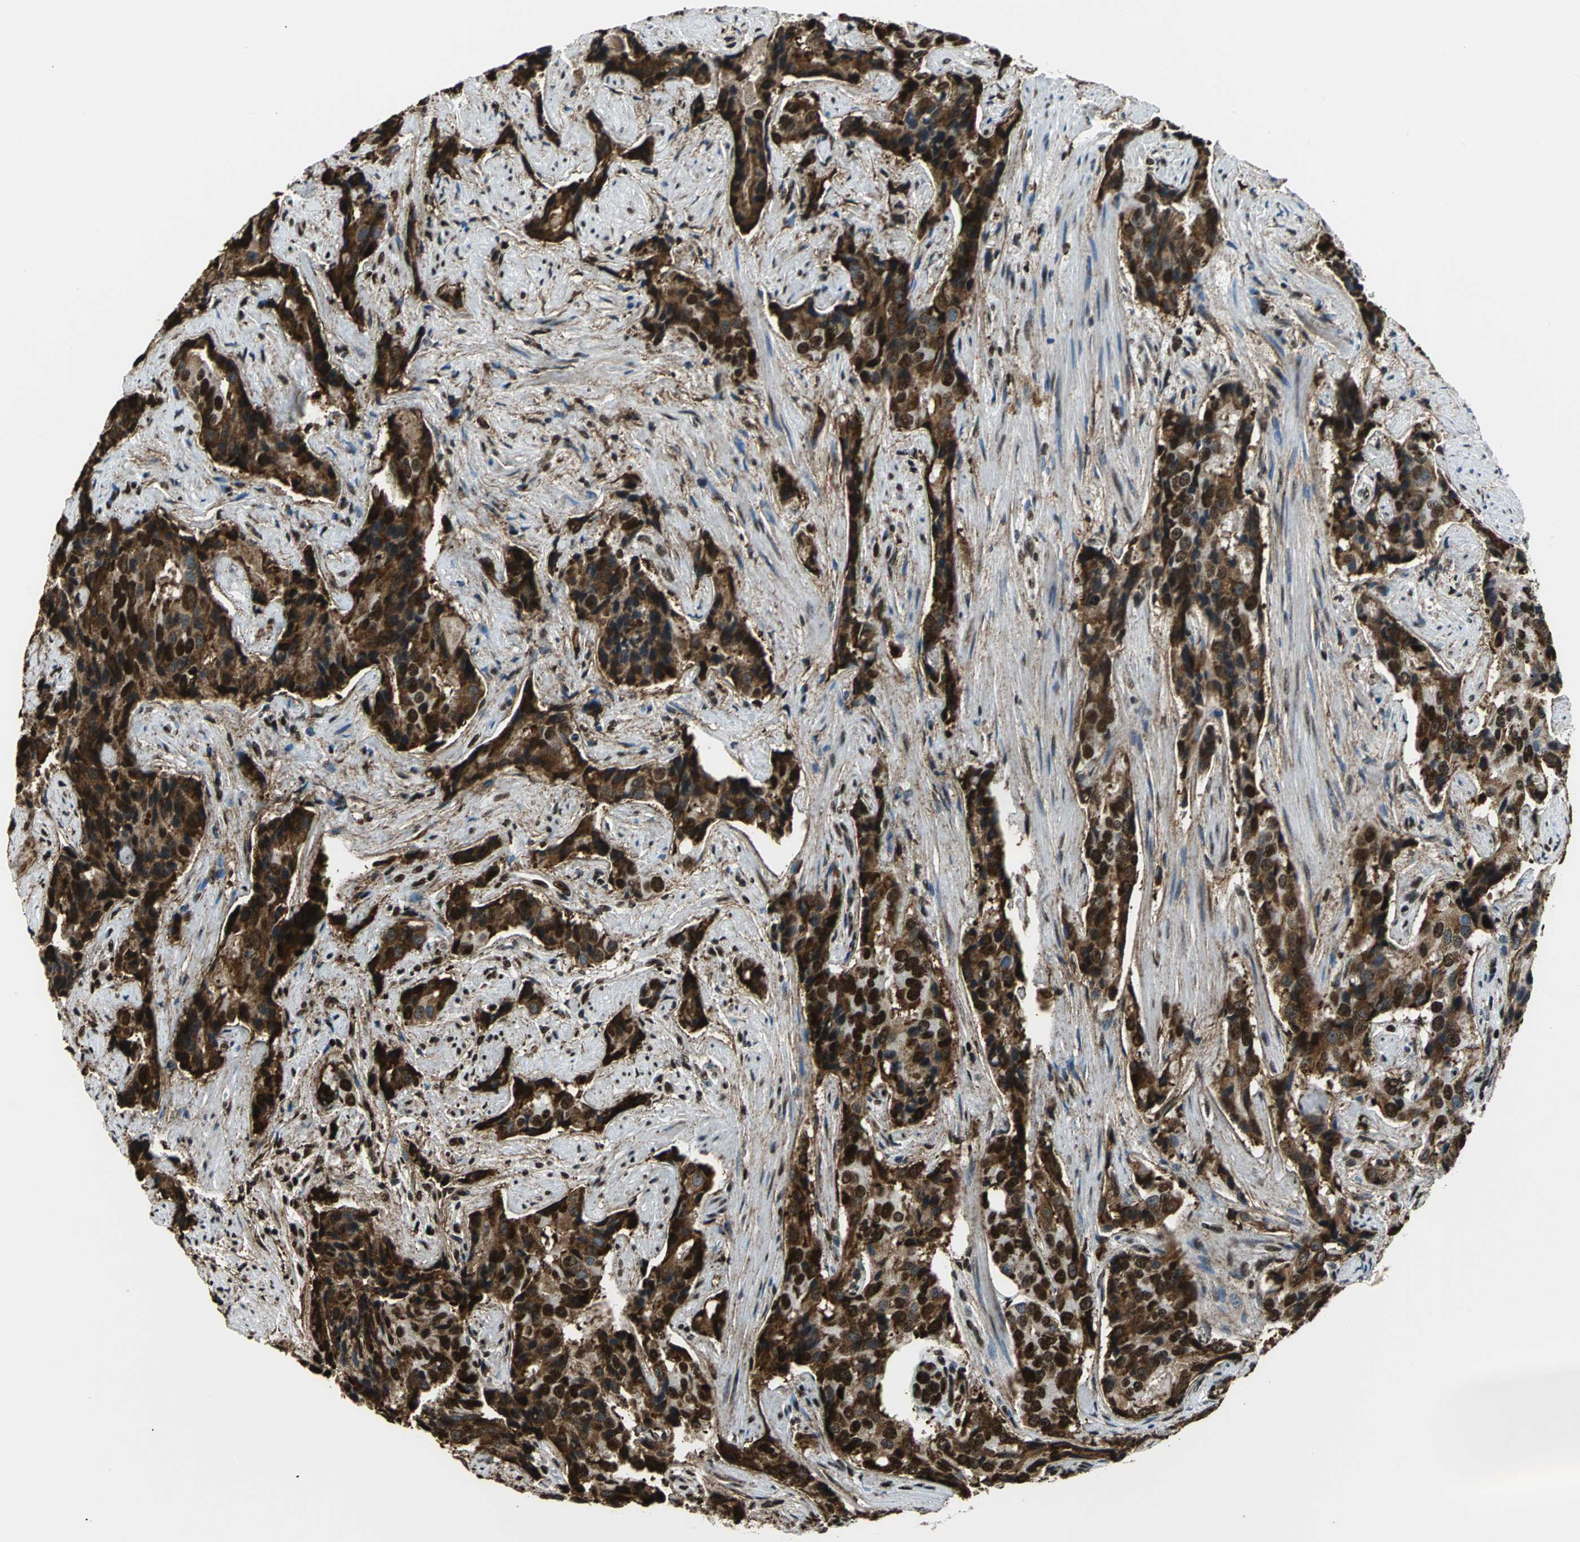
{"staining": {"intensity": "strong", "quantity": ">75%", "location": "cytoplasmic/membranous,nuclear"}, "tissue": "prostate cancer", "cell_type": "Tumor cells", "image_type": "cancer", "snomed": [{"axis": "morphology", "description": "Adenocarcinoma, High grade"}, {"axis": "topography", "description": "Prostate"}], "caption": "Strong cytoplasmic/membranous and nuclear positivity is identified in about >75% of tumor cells in high-grade adenocarcinoma (prostate).", "gene": "APEX1", "patient": {"sex": "male", "age": 58}}